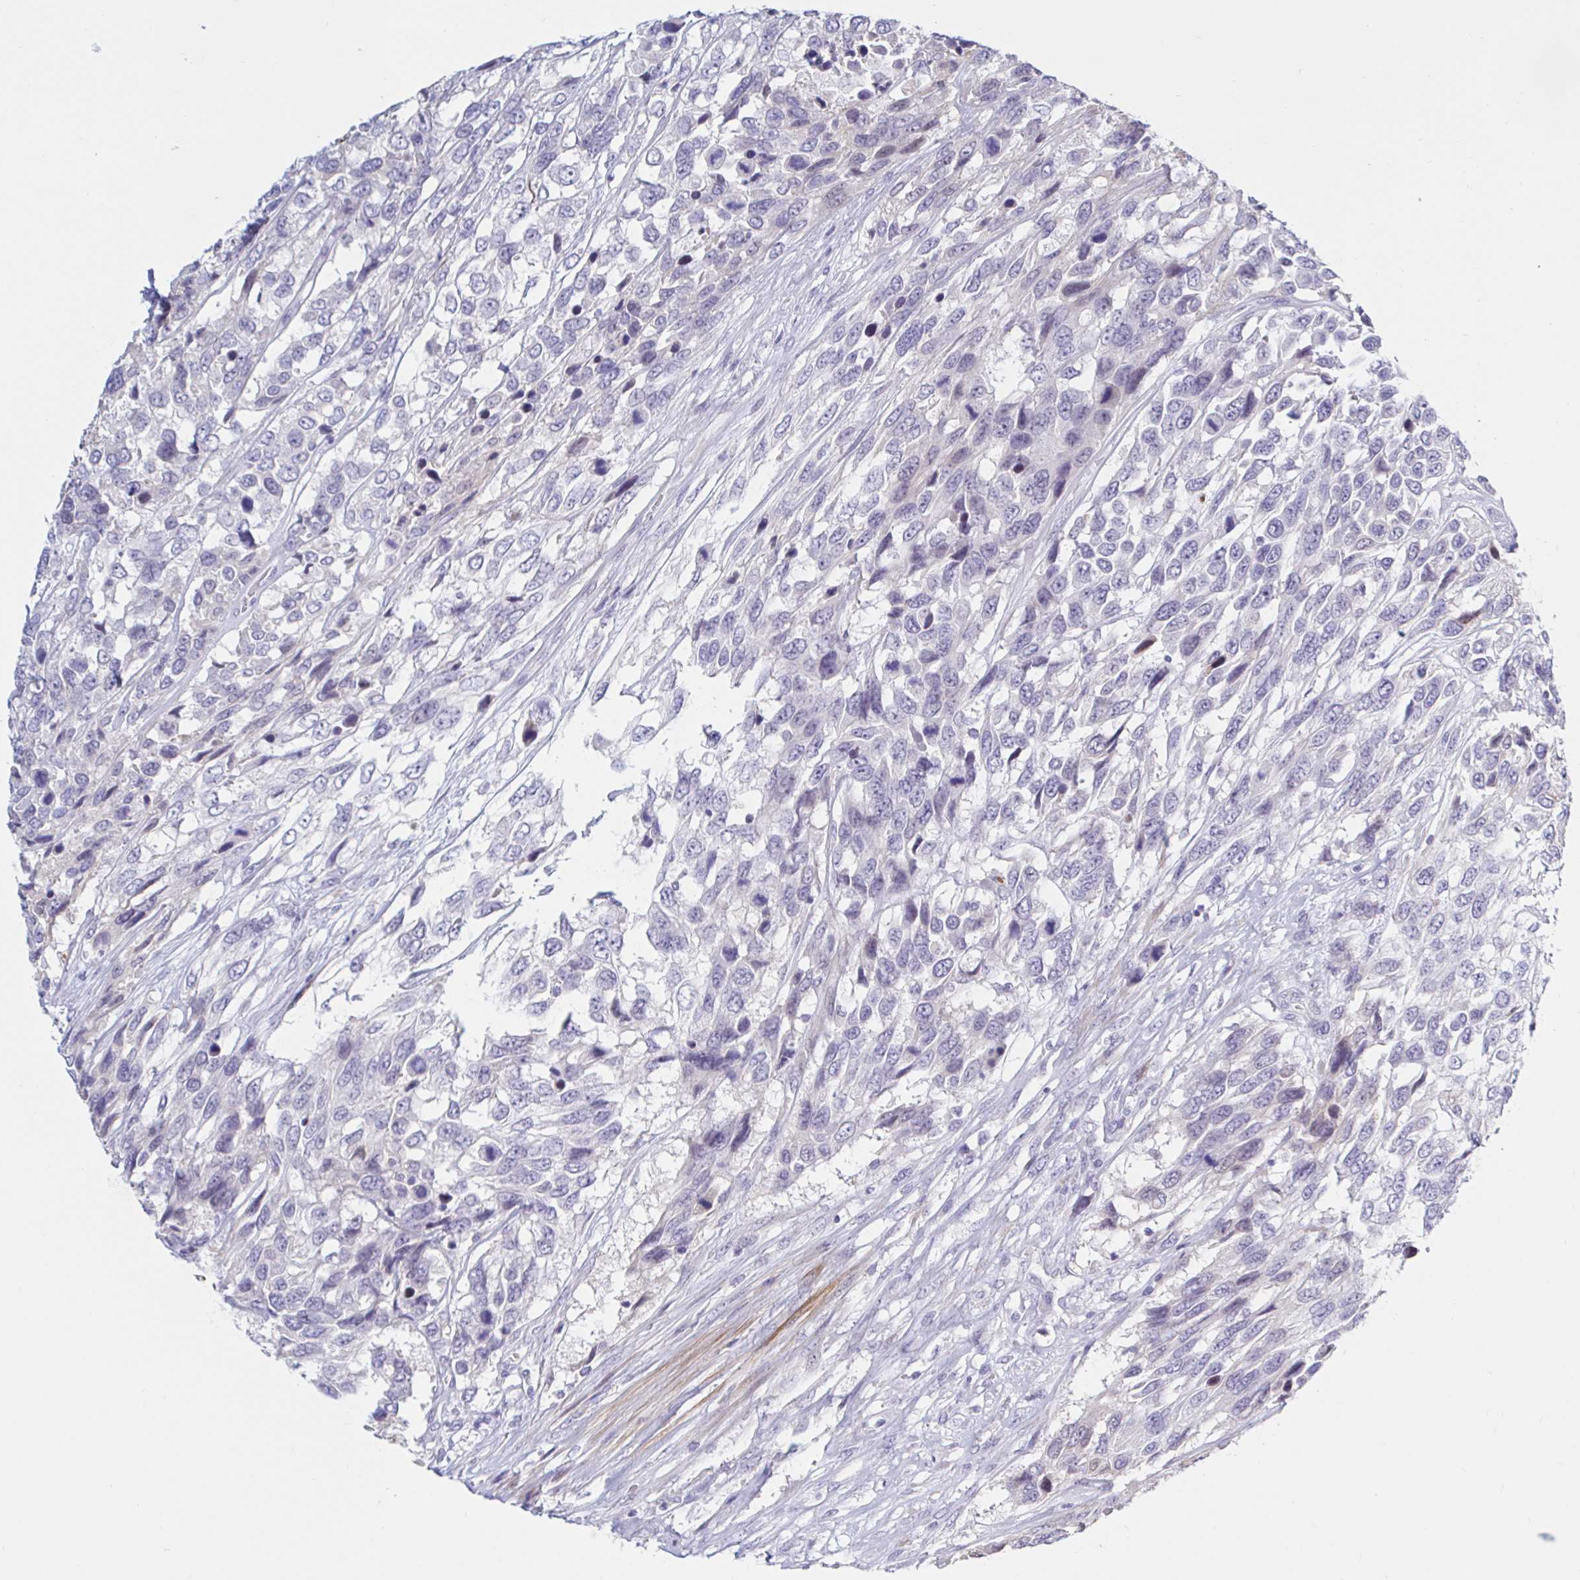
{"staining": {"intensity": "negative", "quantity": "none", "location": "none"}, "tissue": "urothelial cancer", "cell_type": "Tumor cells", "image_type": "cancer", "snomed": [{"axis": "morphology", "description": "Urothelial carcinoma, High grade"}, {"axis": "topography", "description": "Urinary bladder"}], "caption": "The IHC photomicrograph has no significant positivity in tumor cells of urothelial carcinoma (high-grade) tissue.", "gene": "NBPF3", "patient": {"sex": "female", "age": 70}}